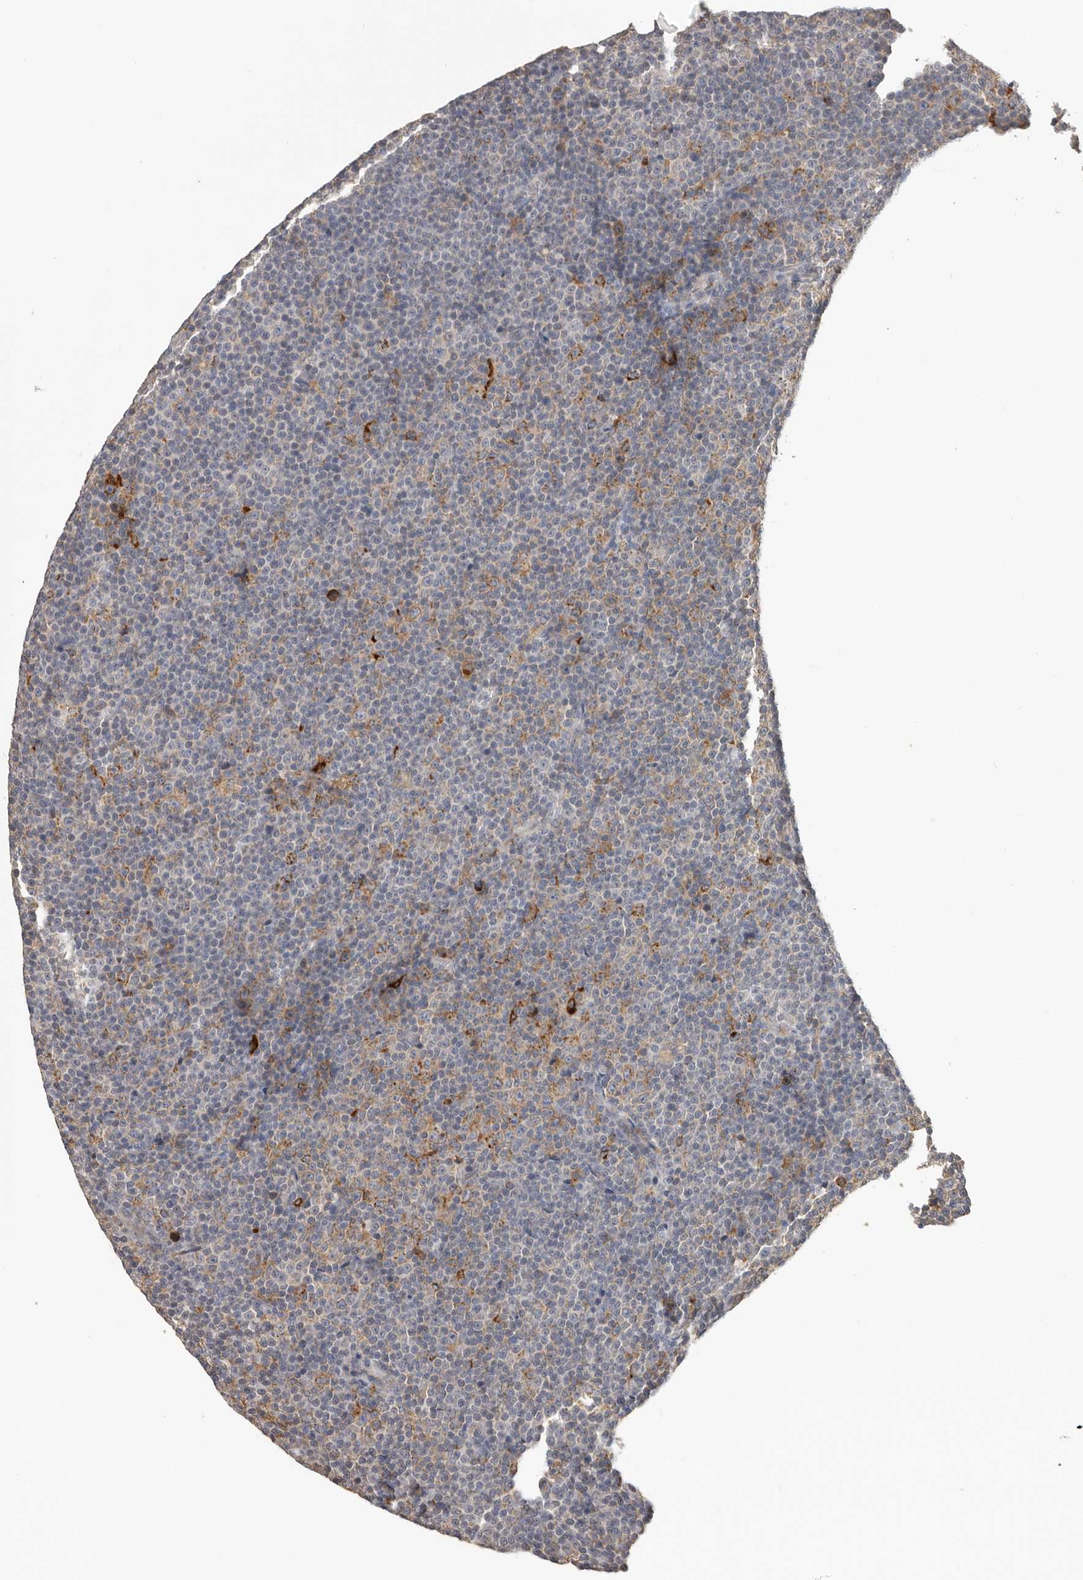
{"staining": {"intensity": "moderate", "quantity": "25%-75%", "location": "cytoplasmic/membranous"}, "tissue": "lymphoma", "cell_type": "Tumor cells", "image_type": "cancer", "snomed": [{"axis": "morphology", "description": "Malignant lymphoma, non-Hodgkin's type, Low grade"}, {"axis": "topography", "description": "Lymph node"}], "caption": "This is a histology image of immunohistochemistry (IHC) staining of lymphoma, which shows moderate expression in the cytoplasmic/membranous of tumor cells.", "gene": "TFRC", "patient": {"sex": "female", "age": 67}}